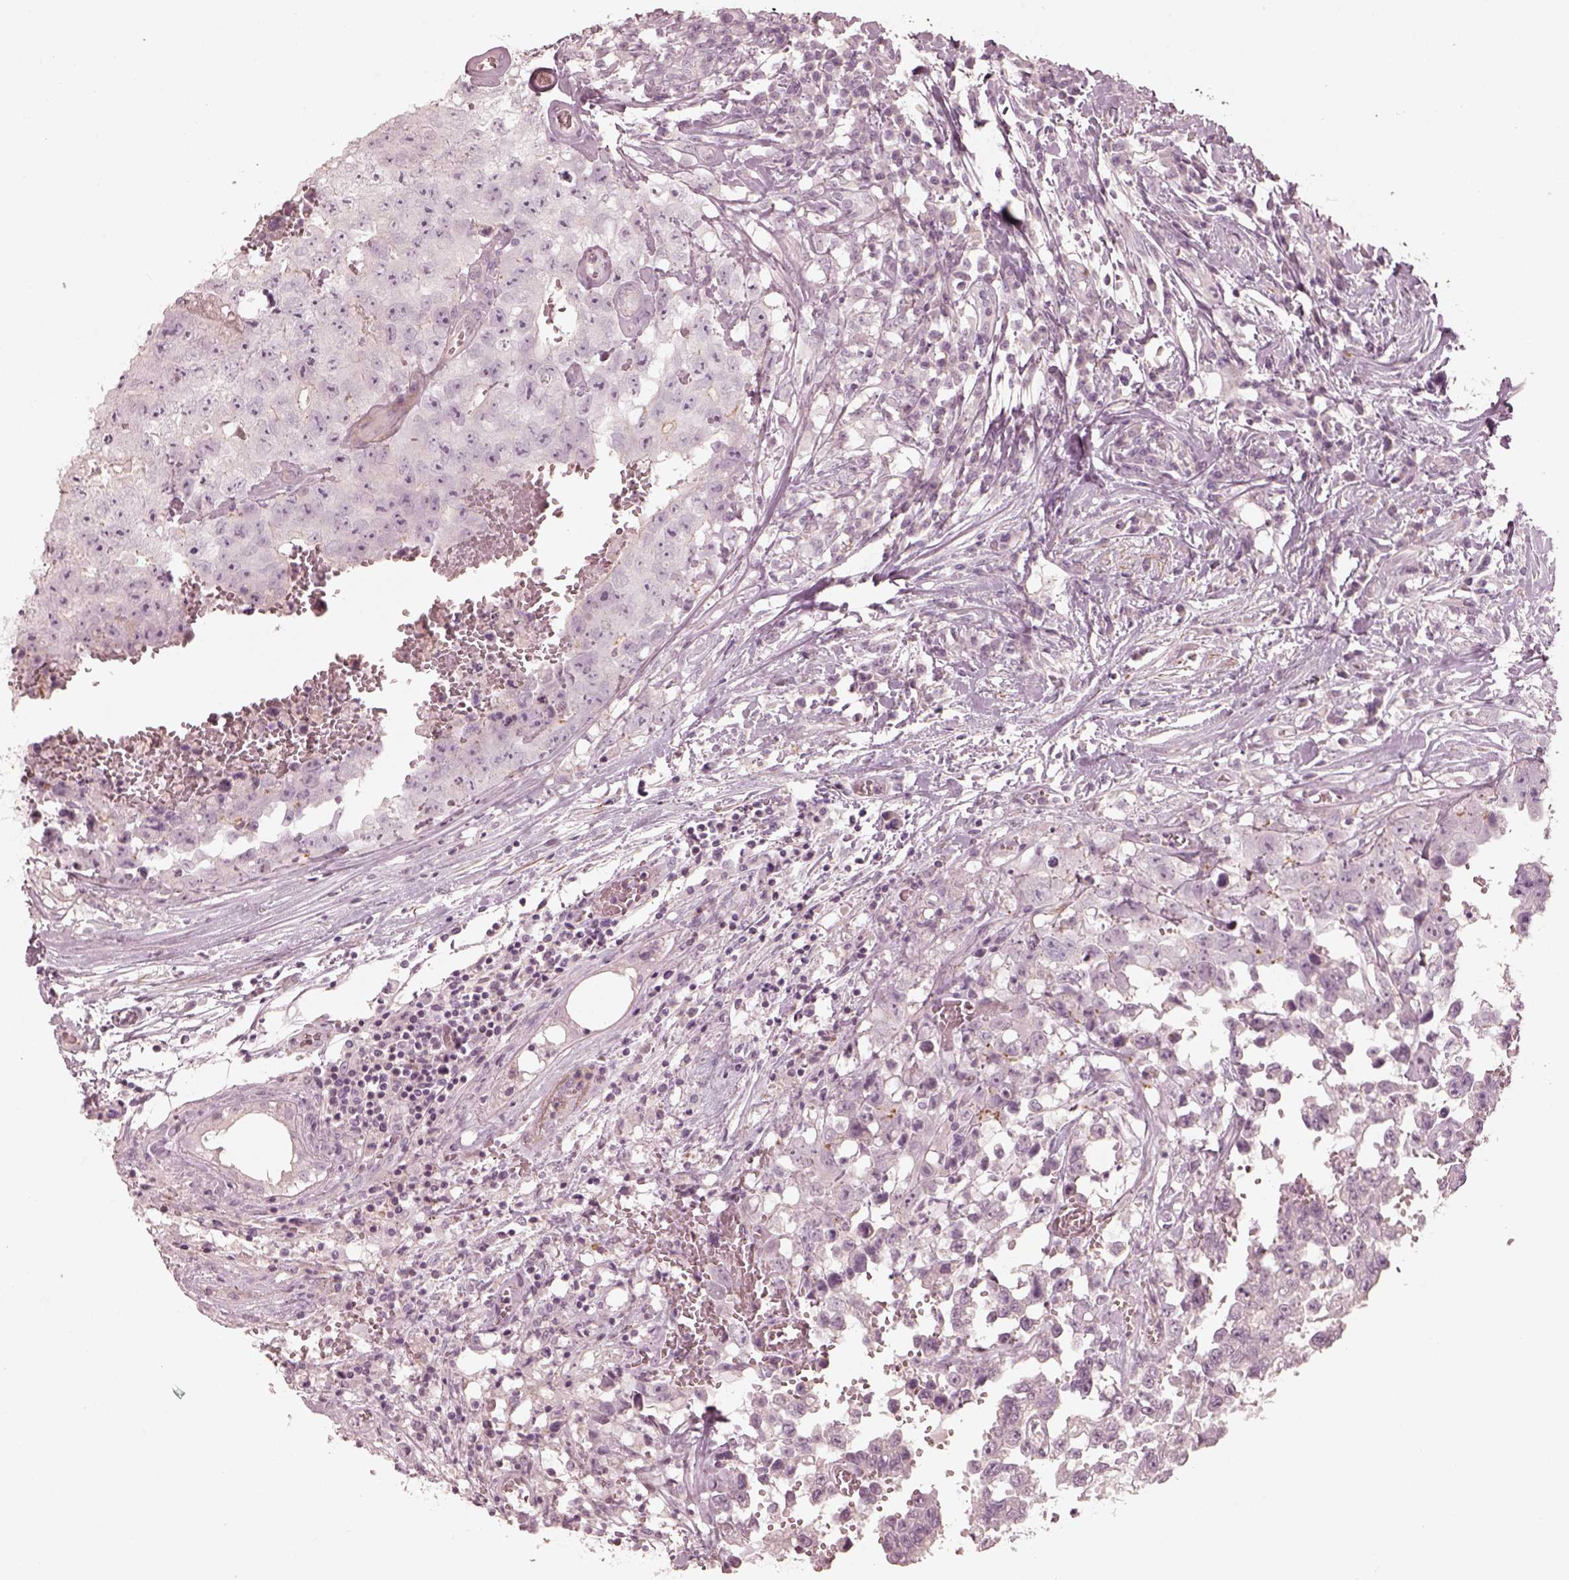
{"staining": {"intensity": "negative", "quantity": "none", "location": "none"}, "tissue": "testis cancer", "cell_type": "Tumor cells", "image_type": "cancer", "snomed": [{"axis": "morphology", "description": "Carcinoma, Embryonal, NOS"}, {"axis": "topography", "description": "Testis"}], "caption": "Immunohistochemical staining of human testis embryonal carcinoma shows no significant positivity in tumor cells. Brightfield microscopy of IHC stained with DAB (3,3'-diaminobenzidine) (brown) and hematoxylin (blue), captured at high magnification.", "gene": "PRLHR", "patient": {"sex": "male", "age": 36}}